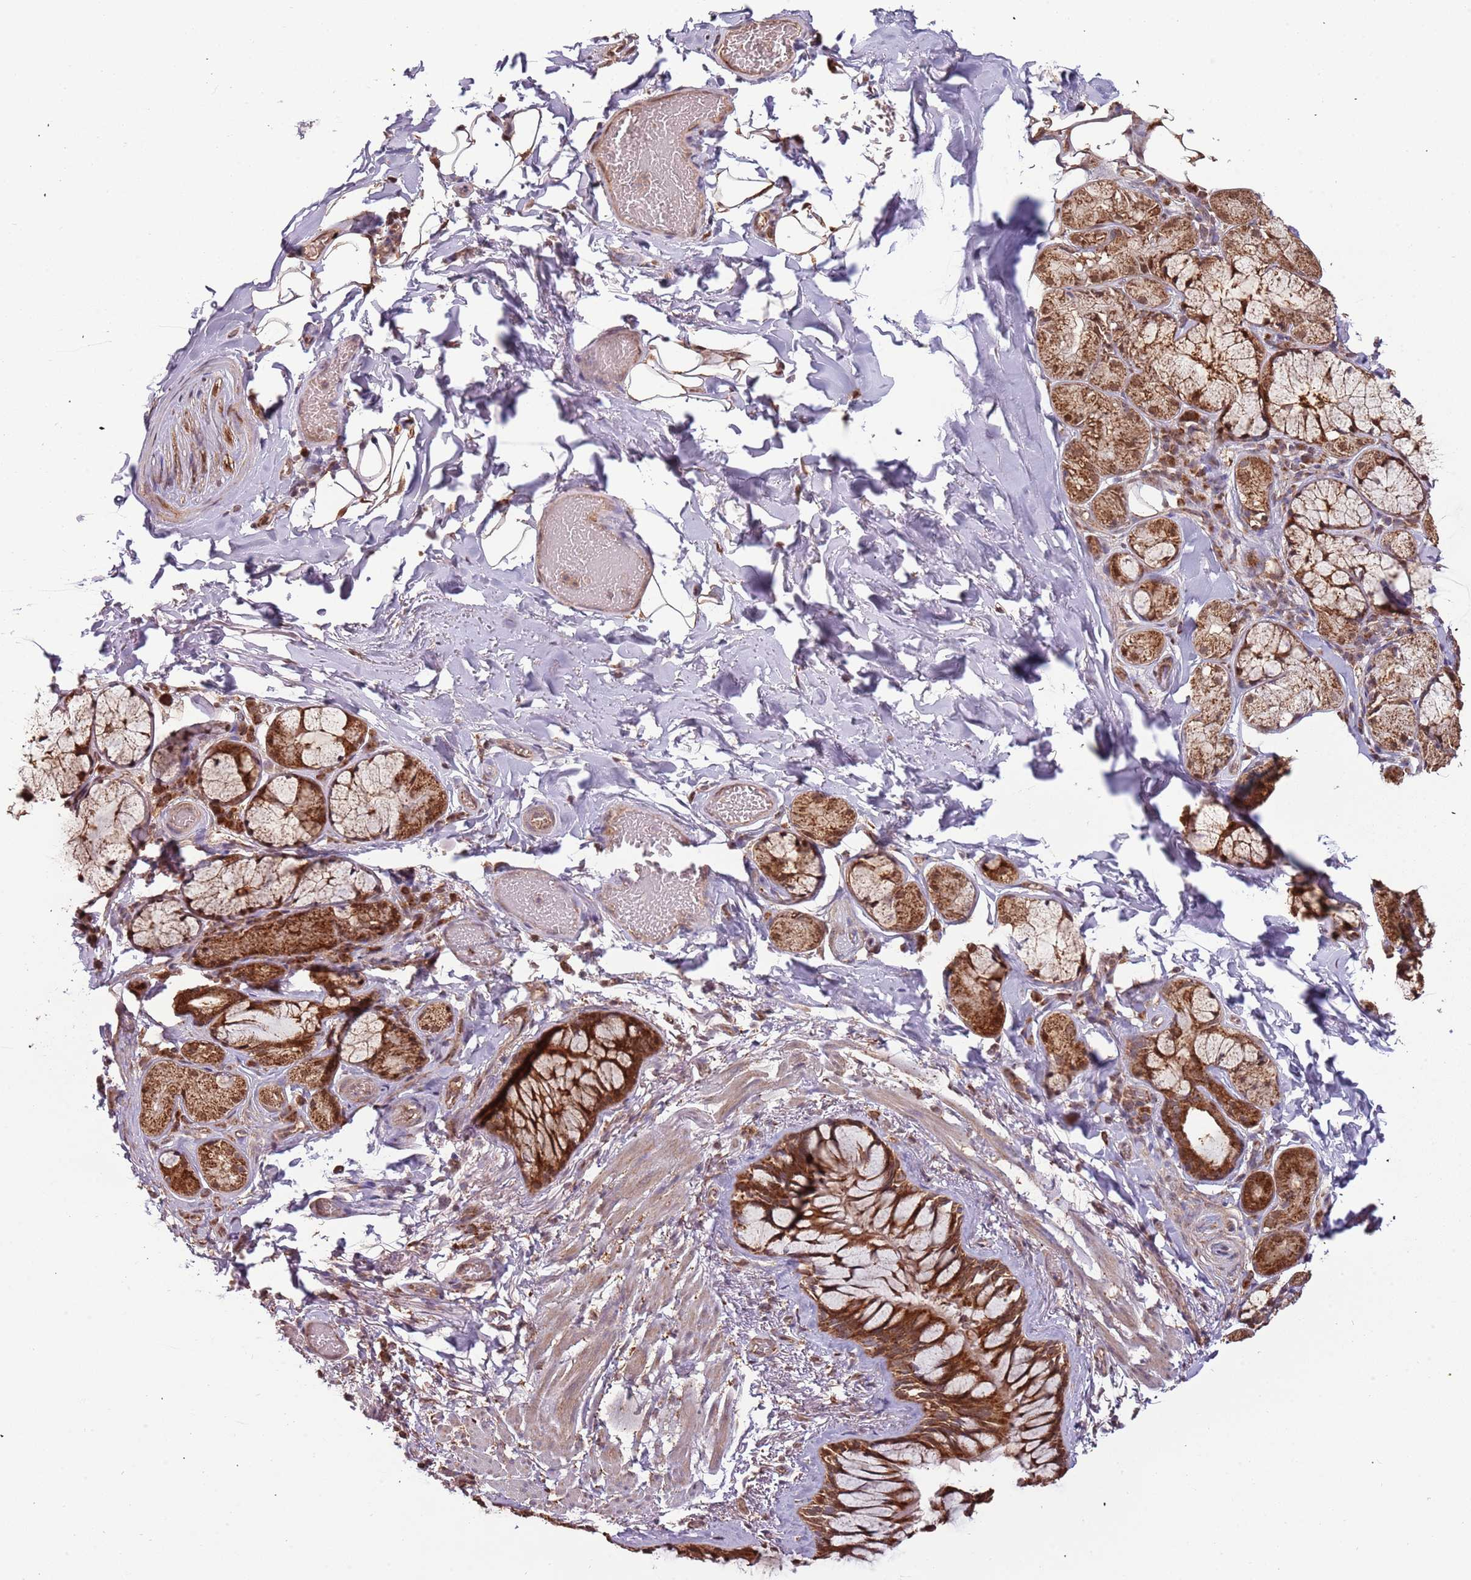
{"staining": {"intensity": "strong", "quantity": ">75%", "location": "cytoplasmic/membranous"}, "tissue": "bronchus", "cell_type": "Respiratory epithelial cells", "image_type": "normal", "snomed": [{"axis": "morphology", "description": "Normal tissue, NOS"}, {"axis": "topography", "description": "Cartilage tissue"}], "caption": "Benign bronchus reveals strong cytoplasmic/membranous expression in approximately >75% of respiratory epithelial cells The staining was performed using DAB (3,3'-diaminobenzidine) to visualize the protein expression in brown, while the nuclei were stained in blue with hematoxylin (Magnification: 20x)..", "gene": "IL17RD", "patient": {"sex": "male", "age": 63}}